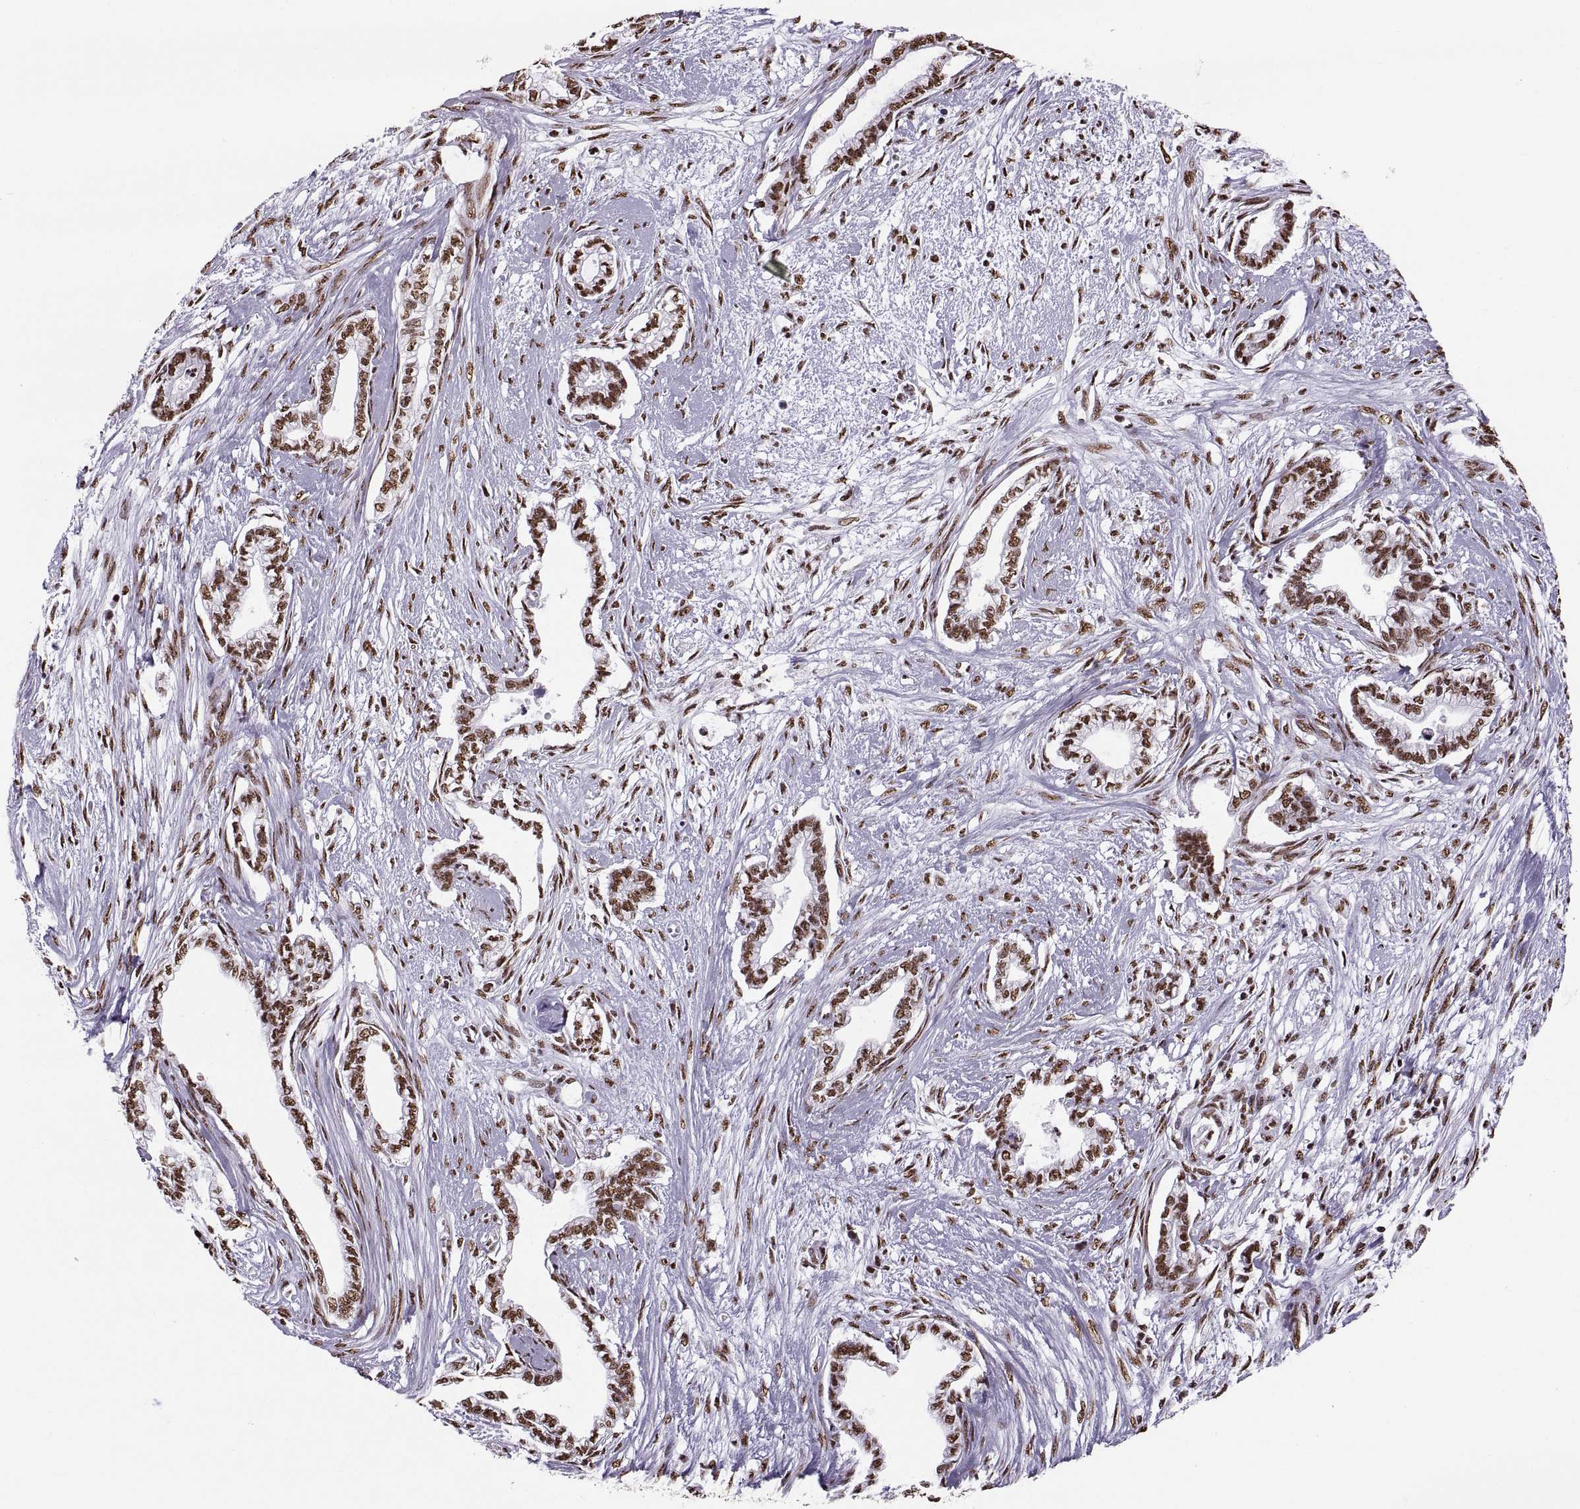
{"staining": {"intensity": "strong", "quantity": ">75%", "location": "nuclear"}, "tissue": "cervical cancer", "cell_type": "Tumor cells", "image_type": "cancer", "snomed": [{"axis": "morphology", "description": "Adenocarcinoma, NOS"}, {"axis": "topography", "description": "Cervix"}], "caption": "Cervical adenocarcinoma stained with immunohistochemistry (IHC) reveals strong nuclear expression in about >75% of tumor cells.", "gene": "SNAI1", "patient": {"sex": "female", "age": 62}}